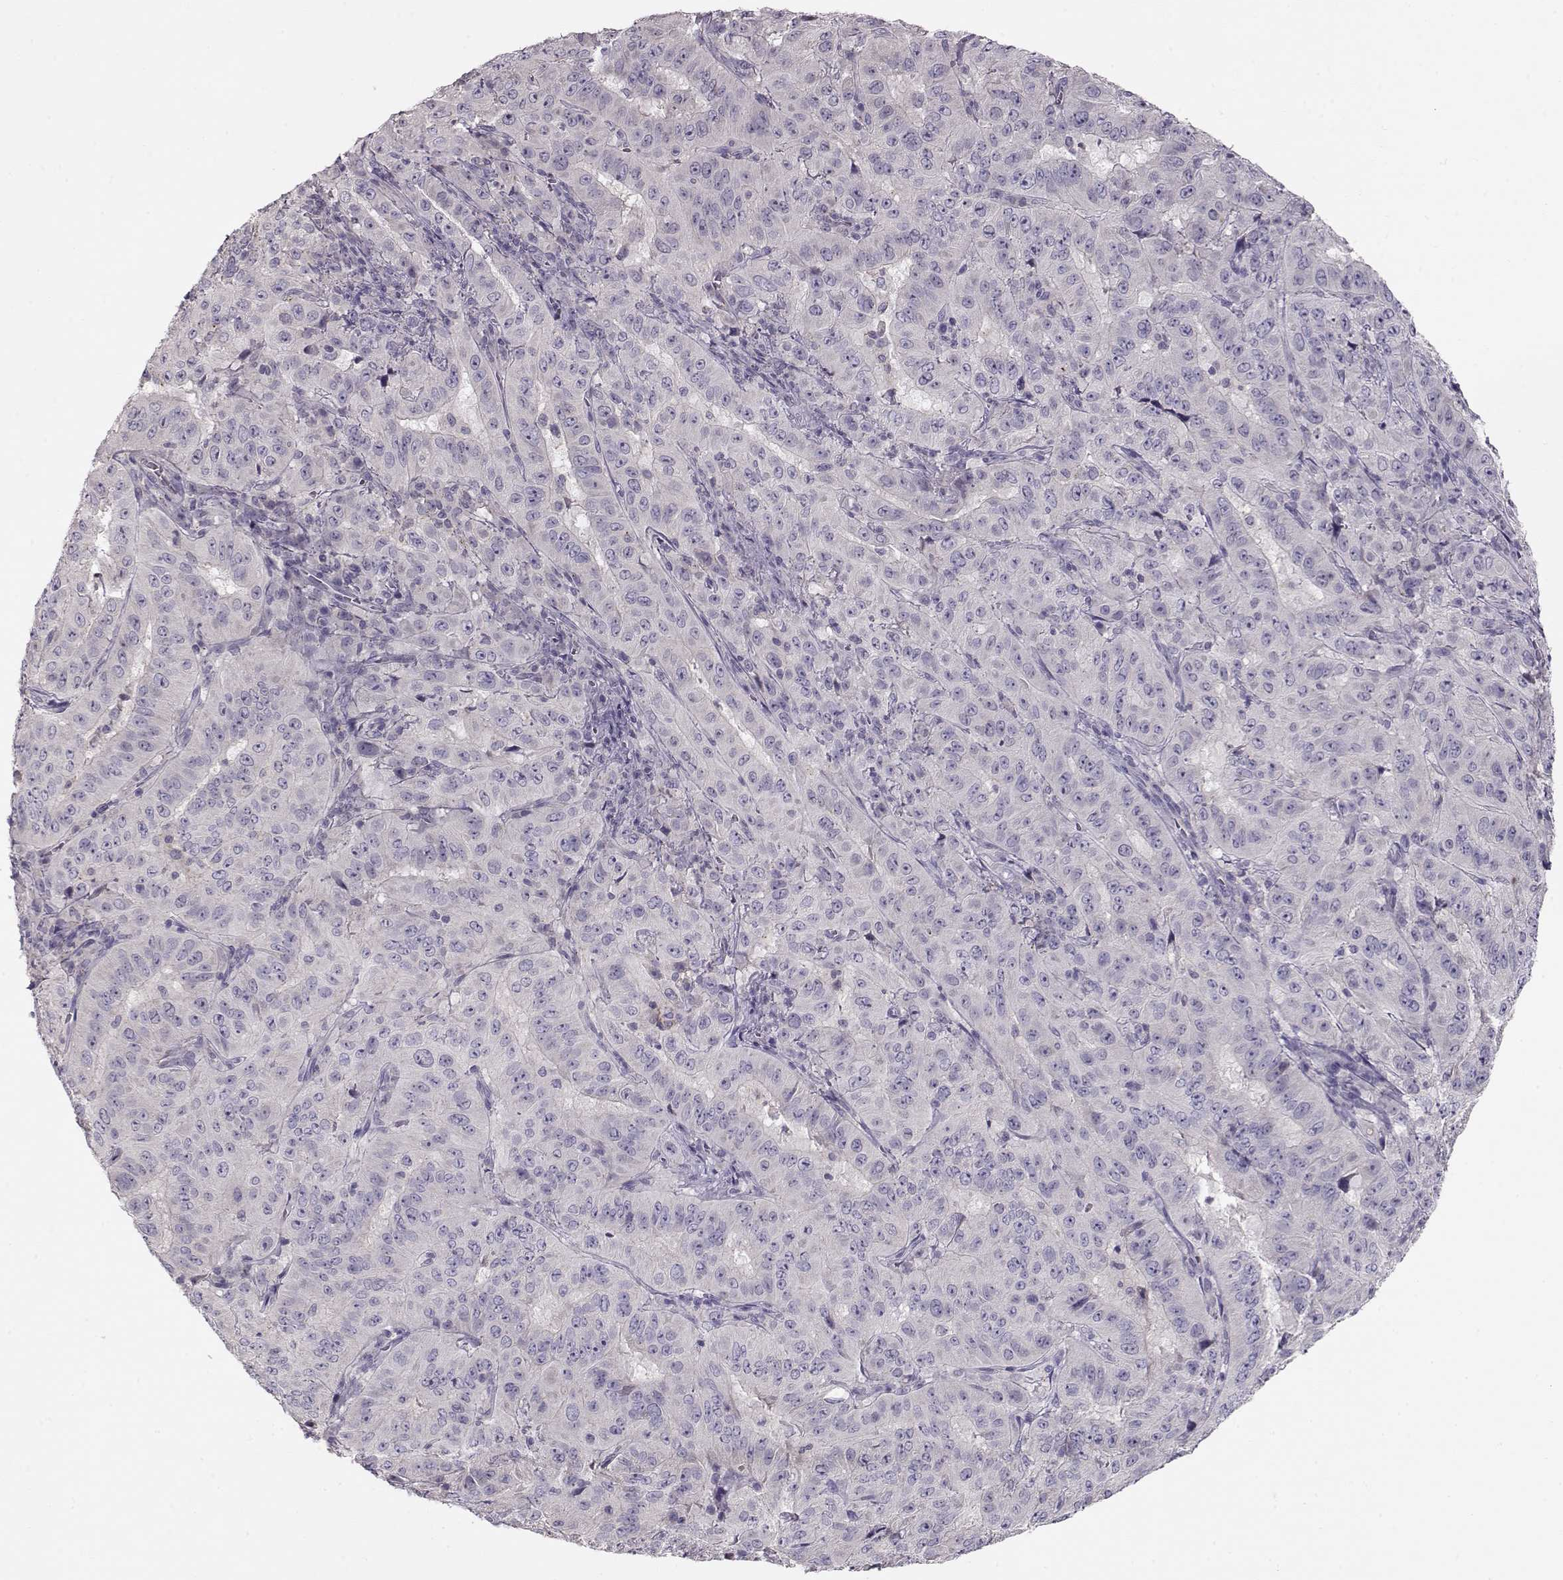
{"staining": {"intensity": "negative", "quantity": "none", "location": "none"}, "tissue": "pancreatic cancer", "cell_type": "Tumor cells", "image_type": "cancer", "snomed": [{"axis": "morphology", "description": "Adenocarcinoma, NOS"}, {"axis": "topography", "description": "Pancreas"}], "caption": "A high-resolution micrograph shows immunohistochemistry (IHC) staining of pancreatic cancer, which exhibits no significant expression in tumor cells. (Immunohistochemistry (ihc), brightfield microscopy, high magnification).", "gene": "GRK1", "patient": {"sex": "male", "age": 63}}